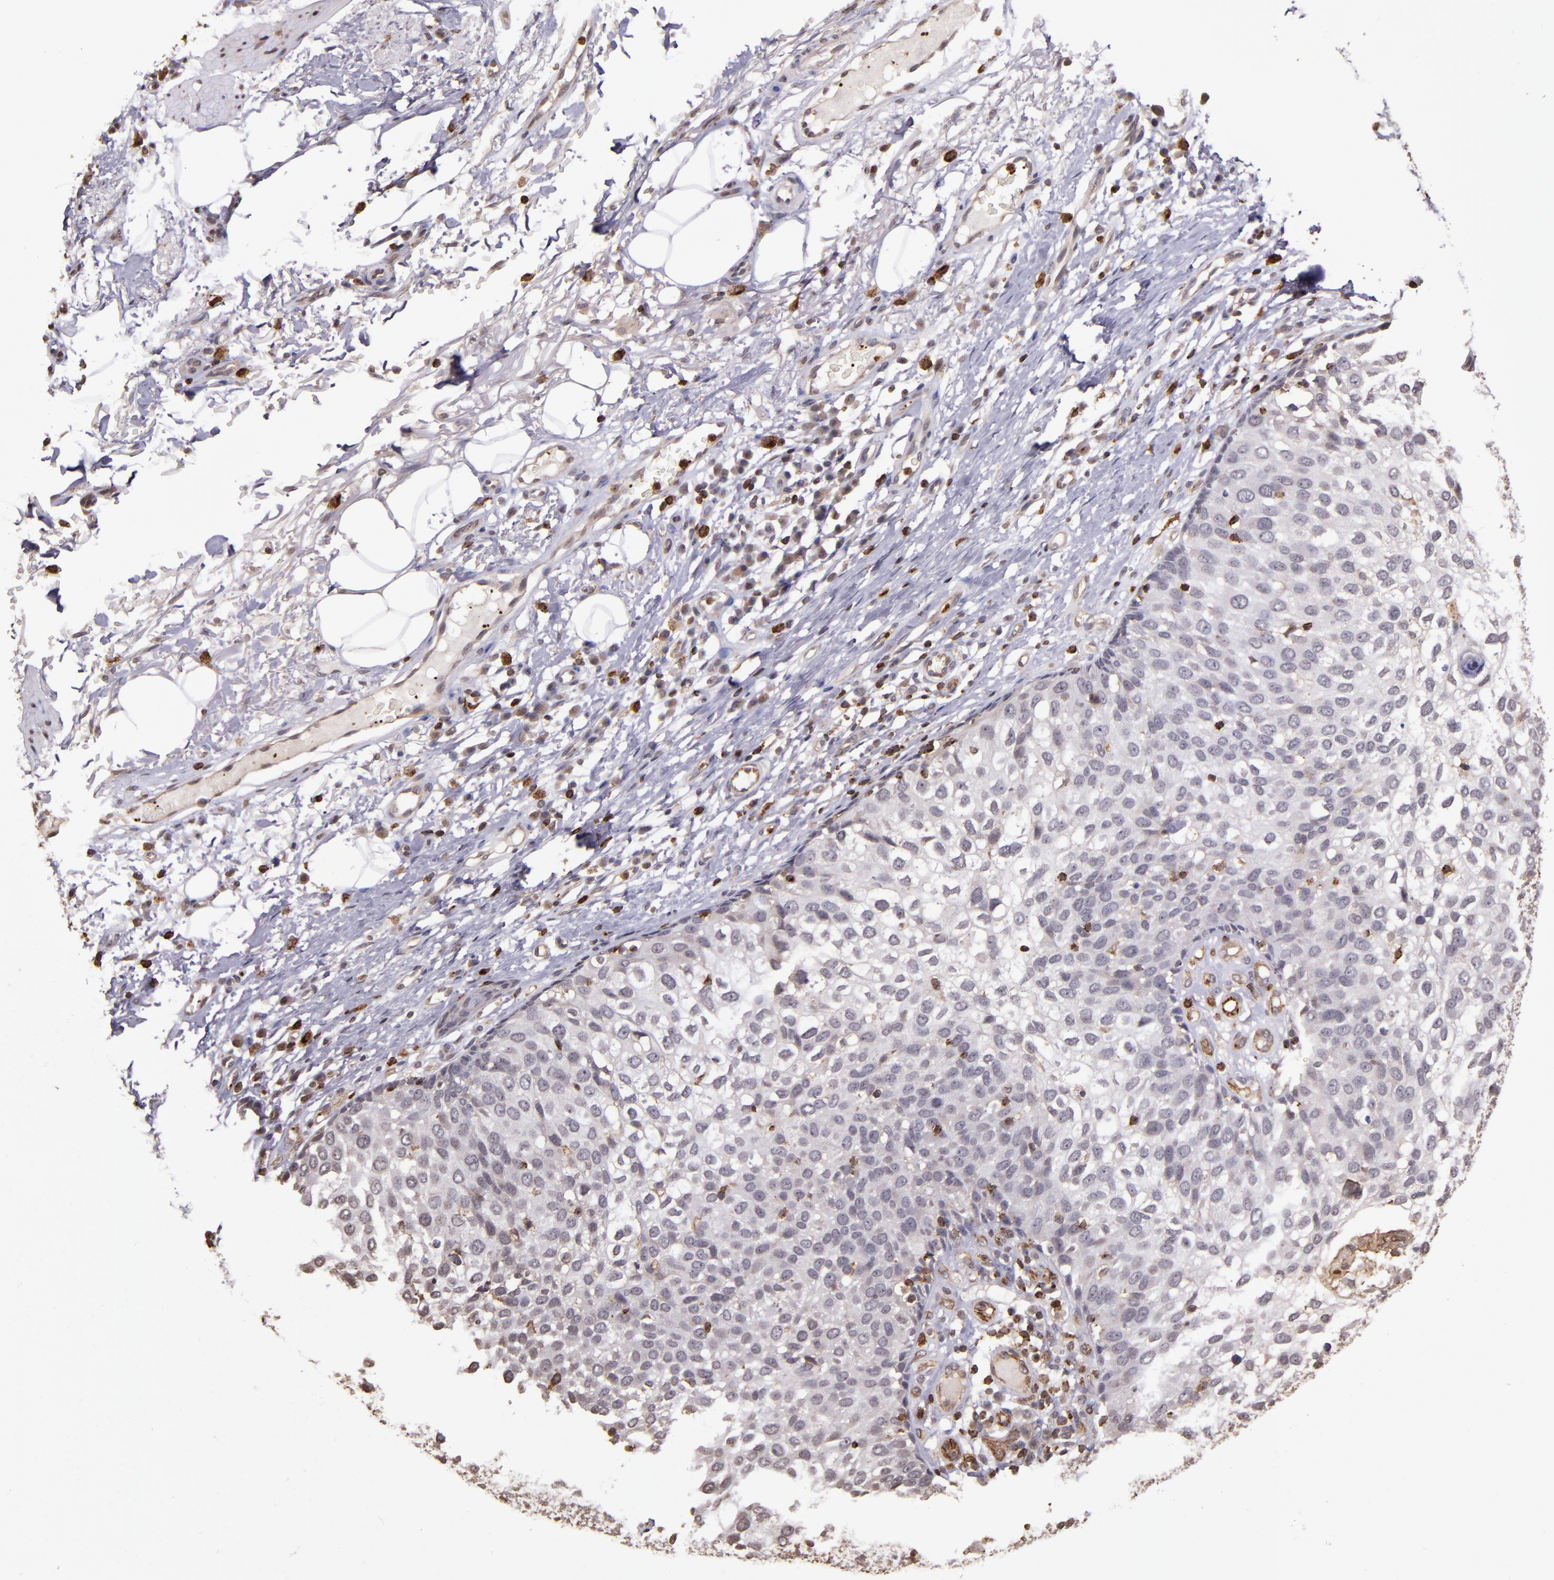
{"staining": {"intensity": "negative", "quantity": "none", "location": "none"}, "tissue": "skin cancer", "cell_type": "Tumor cells", "image_type": "cancer", "snomed": [{"axis": "morphology", "description": "Squamous cell carcinoma, NOS"}, {"axis": "topography", "description": "Skin"}], "caption": "Skin squamous cell carcinoma was stained to show a protein in brown. There is no significant expression in tumor cells.", "gene": "SLC2A3", "patient": {"sex": "male", "age": 87}}